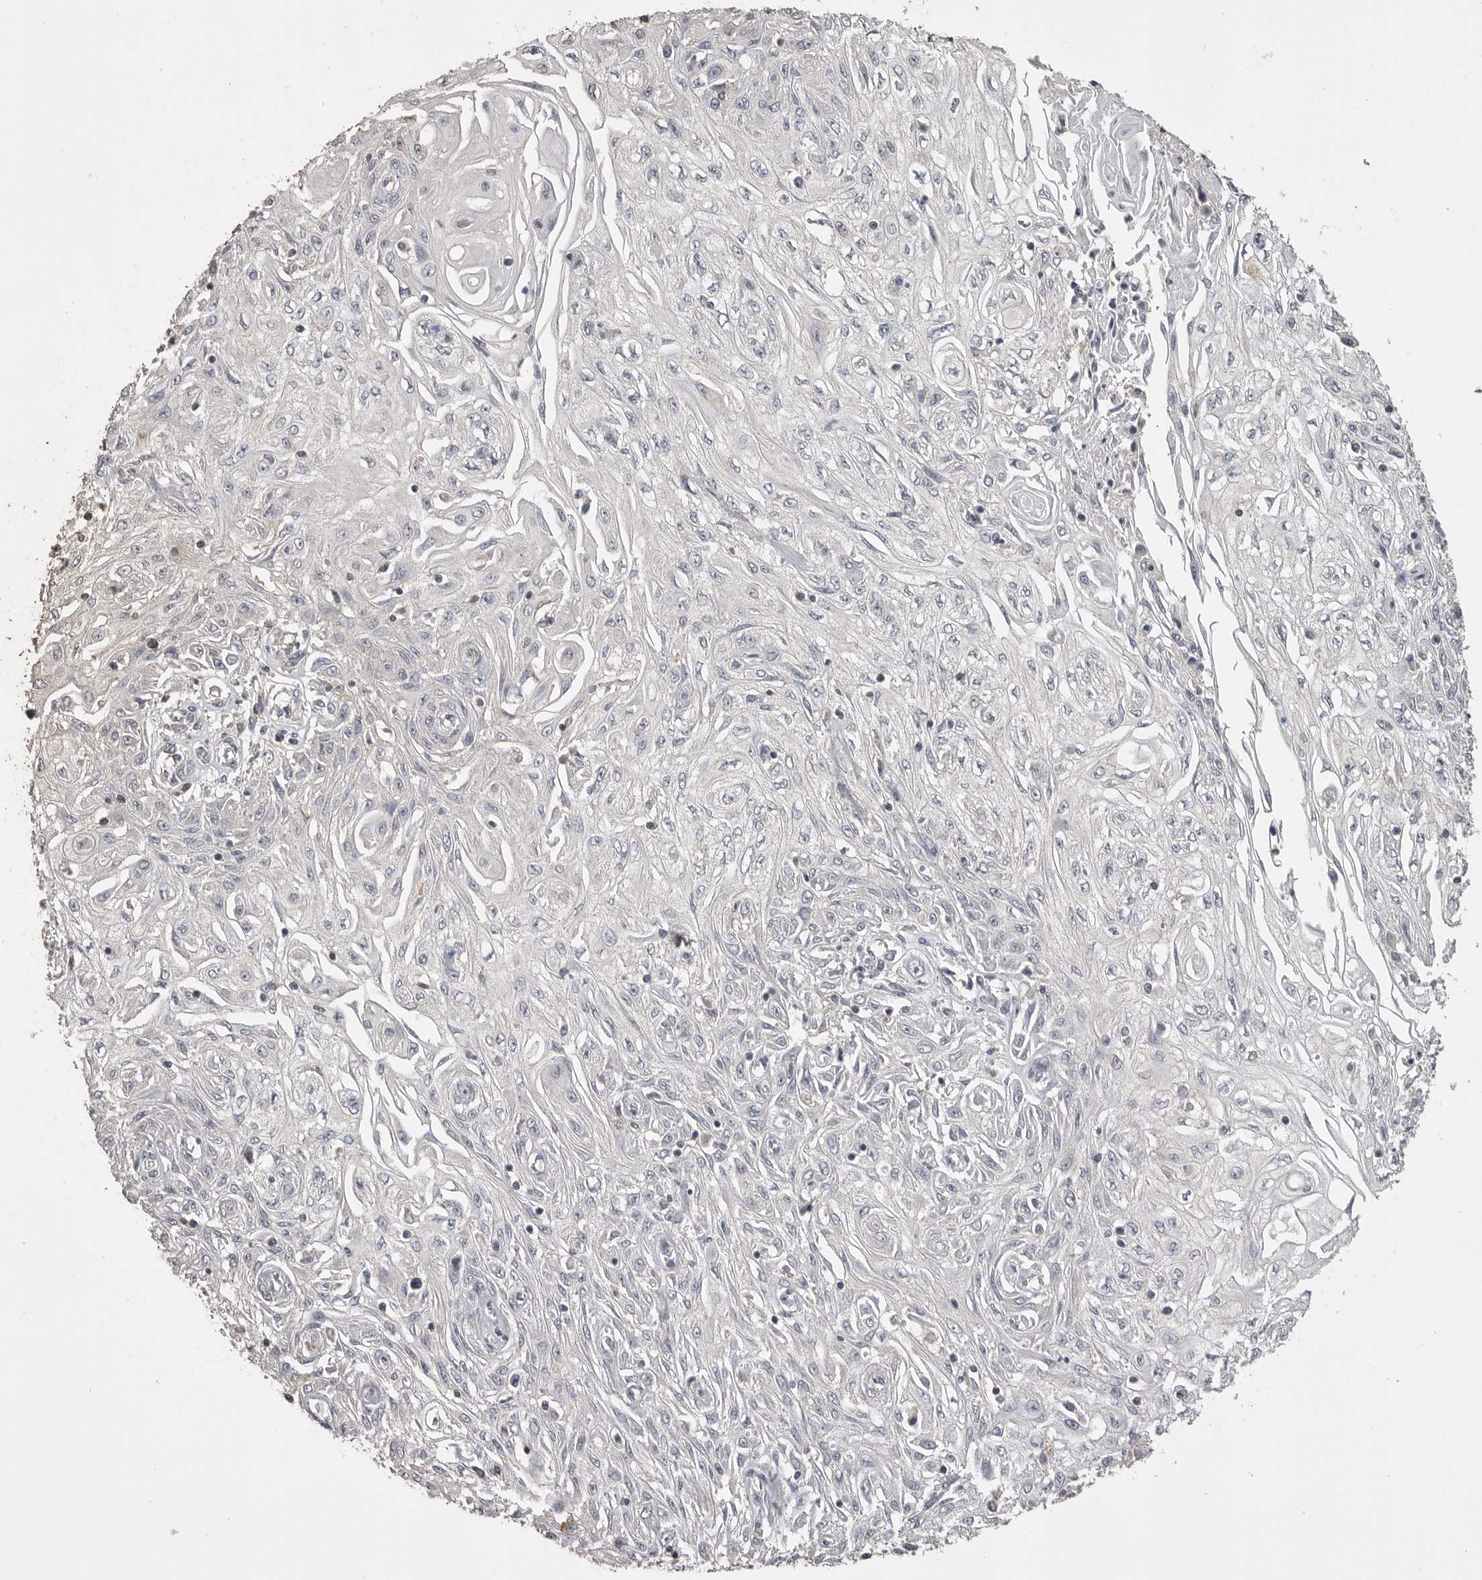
{"staining": {"intensity": "negative", "quantity": "none", "location": "none"}, "tissue": "skin cancer", "cell_type": "Tumor cells", "image_type": "cancer", "snomed": [{"axis": "morphology", "description": "Squamous cell carcinoma, NOS"}, {"axis": "morphology", "description": "Squamous cell carcinoma, metastatic, NOS"}, {"axis": "topography", "description": "Skin"}, {"axis": "topography", "description": "Lymph node"}], "caption": "The micrograph displays no significant positivity in tumor cells of skin metastatic squamous cell carcinoma.", "gene": "MMP7", "patient": {"sex": "male", "age": 75}}